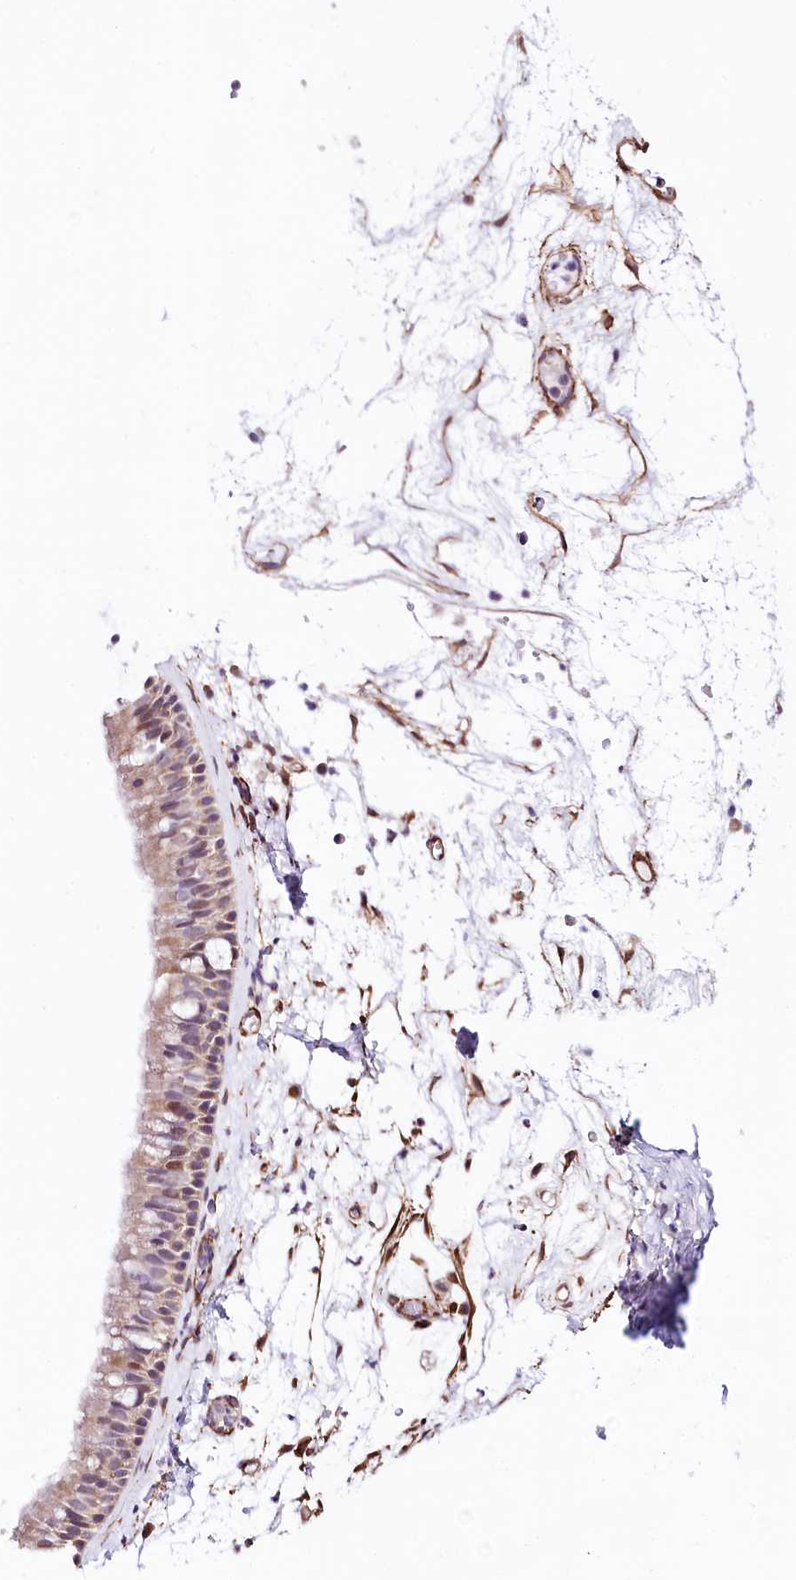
{"staining": {"intensity": "moderate", "quantity": "<25%", "location": "nuclear"}, "tissue": "nasopharynx", "cell_type": "Respiratory epithelial cells", "image_type": "normal", "snomed": [{"axis": "morphology", "description": "Normal tissue, NOS"}, {"axis": "morphology", "description": "Inflammation, NOS"}, {"axis": "morphology", "description": "Malignant melanoma, Metastatic site"}, {"axis": "topography", "description": "Nasopharynx"}], "caption": "High-power microscopy captured an immunohistochemistry histopathology image of benign nasopharynx, revealing moderate nuclear positivity in about <25% of respiratory epithelial cells. (Stains: DAB in brown, nuclei in blue, Microscopy: brightfield microscopy at high magnification).", "gene": "PPP2R5B", "patient": {"sex": "male", "age": 70}}